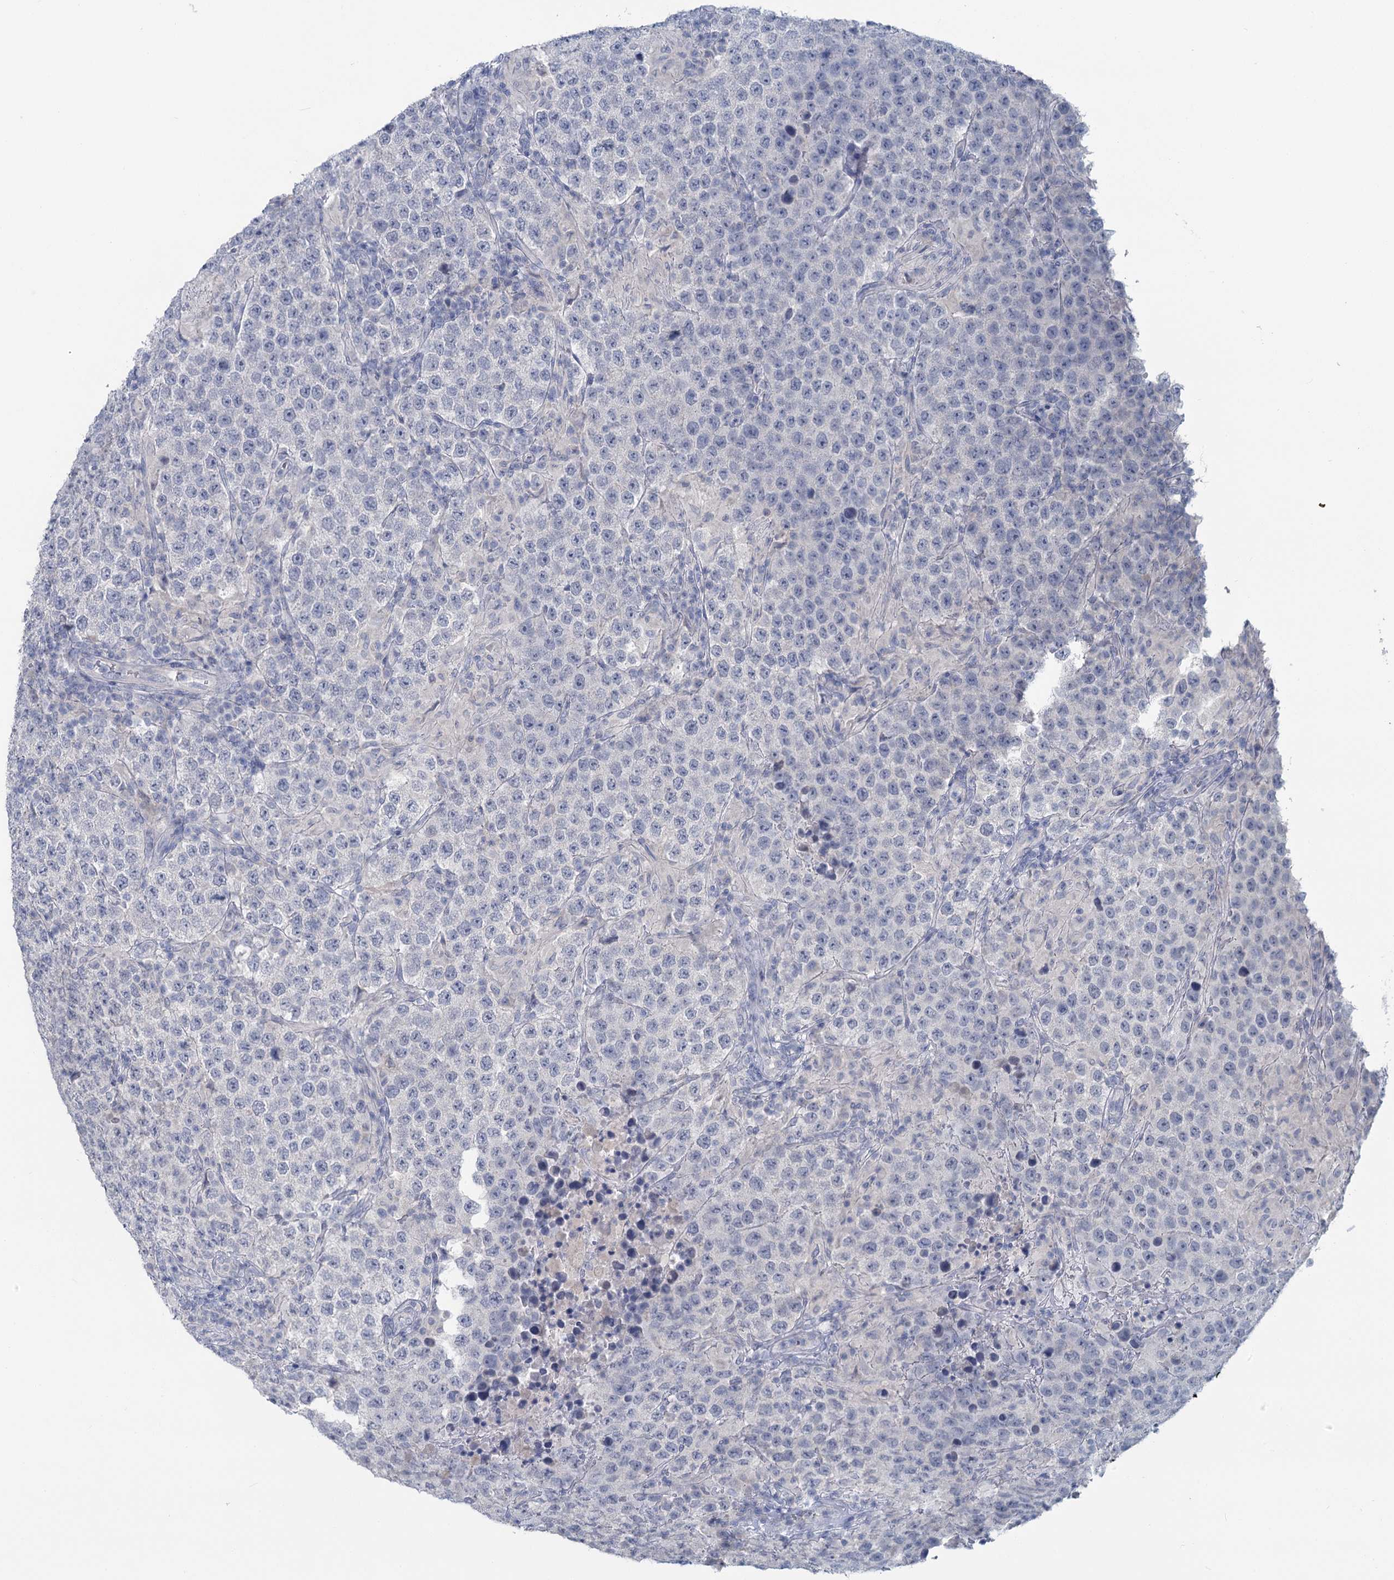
{"staining": {"intensity": "negative", "quantity": "none", "location": "none"}, "tissue": "testis cancer", "cell_type": "Tumor cells", "image_type": "cancer", "snomed": [{"axis": "morphology", "description": "Normal tissue, NOS"}, {"axis": "morphology", "description": "Urothelial carcinoma, High grade"}, {"axis": "morphology", "description": "Seminoma, NOS"}, {"axis": "morphology", "description": "Carcinoma, Embryonal, NOS"}, {"axis": "topography", "description": "Urinary bladder"}, {"axis": "topography", "description": "Testis"}], "caption": "A micrograph of human testis cancer (seminoma) is negative for staining in tumor cells.", "gene": "CHGA", "patient": {"sex": "male", "age": 41}}